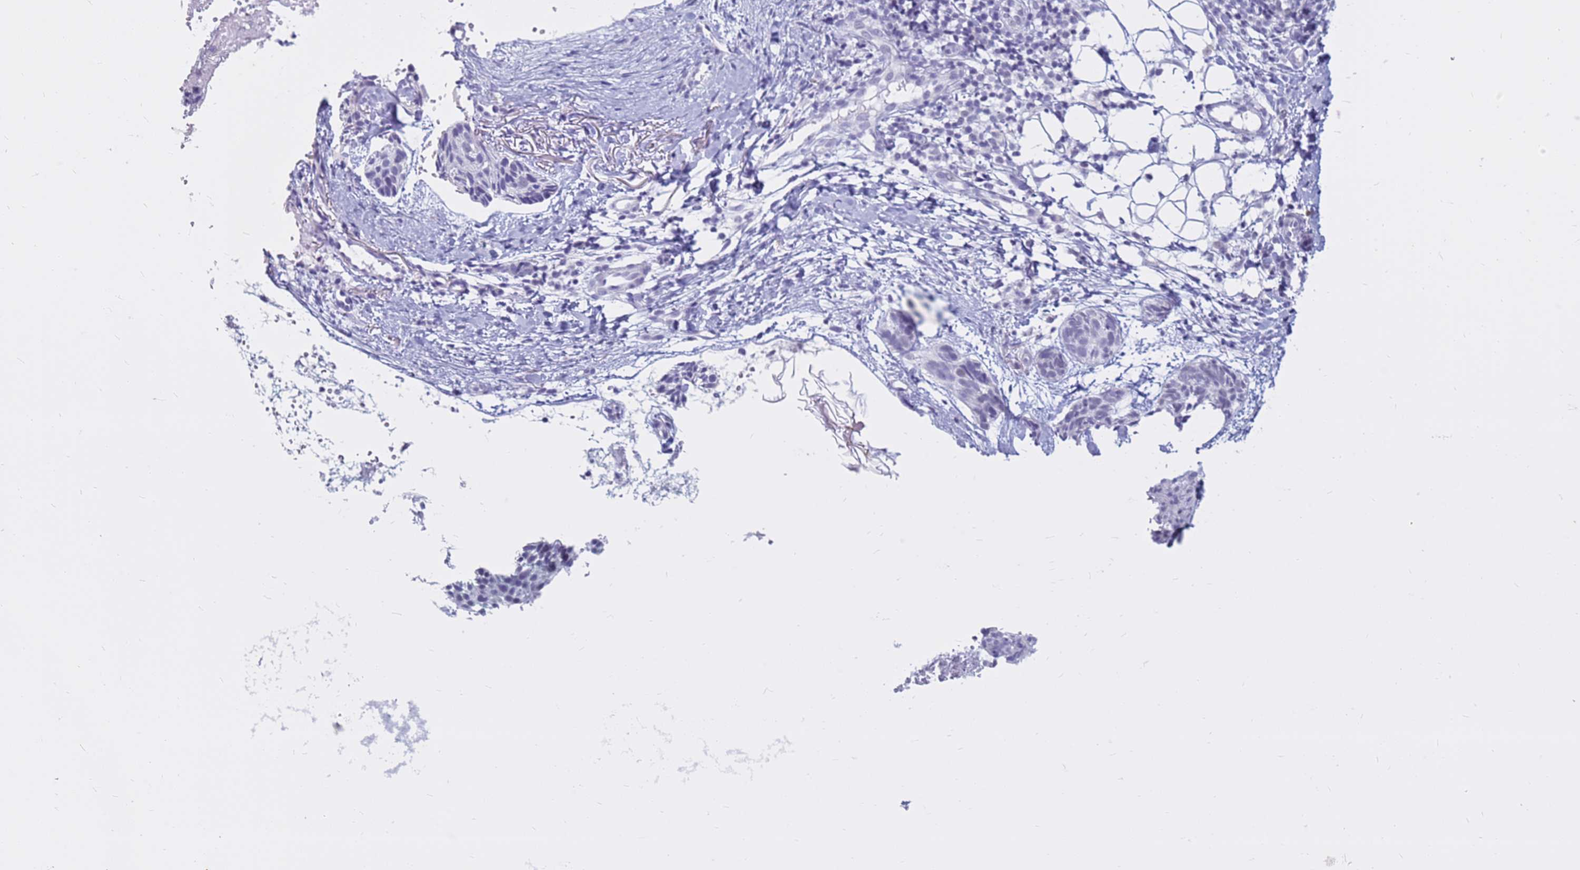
{"staining": {"intensity": "negative", "quantity": "none", "location": "none"}, "tissue": "skin cancer", "cell_type": "Tumor cells", "image_type": "cancer", "snomed": [{"axis": "morphology", "description": "Normal tissue, NOS"}, {"axis": "morphology", "description": "Basal cell carcinoma"}, {"axis": "topography", "description": "Skin"}], "caption": "Immunohistochemistry (IHC) photomicrograph of skin cancer (basal cell carcinoma) stained for a protein (brown), which reveals no expression in tumor cells. The staining was performed using DAB to visualize the protein expression in brown, while the nuclei were stained in blue with hematoxylin (Magnification: 20x).", "gene": "CDK2AP2", "patient": {"sex": "male", "age": 66}}